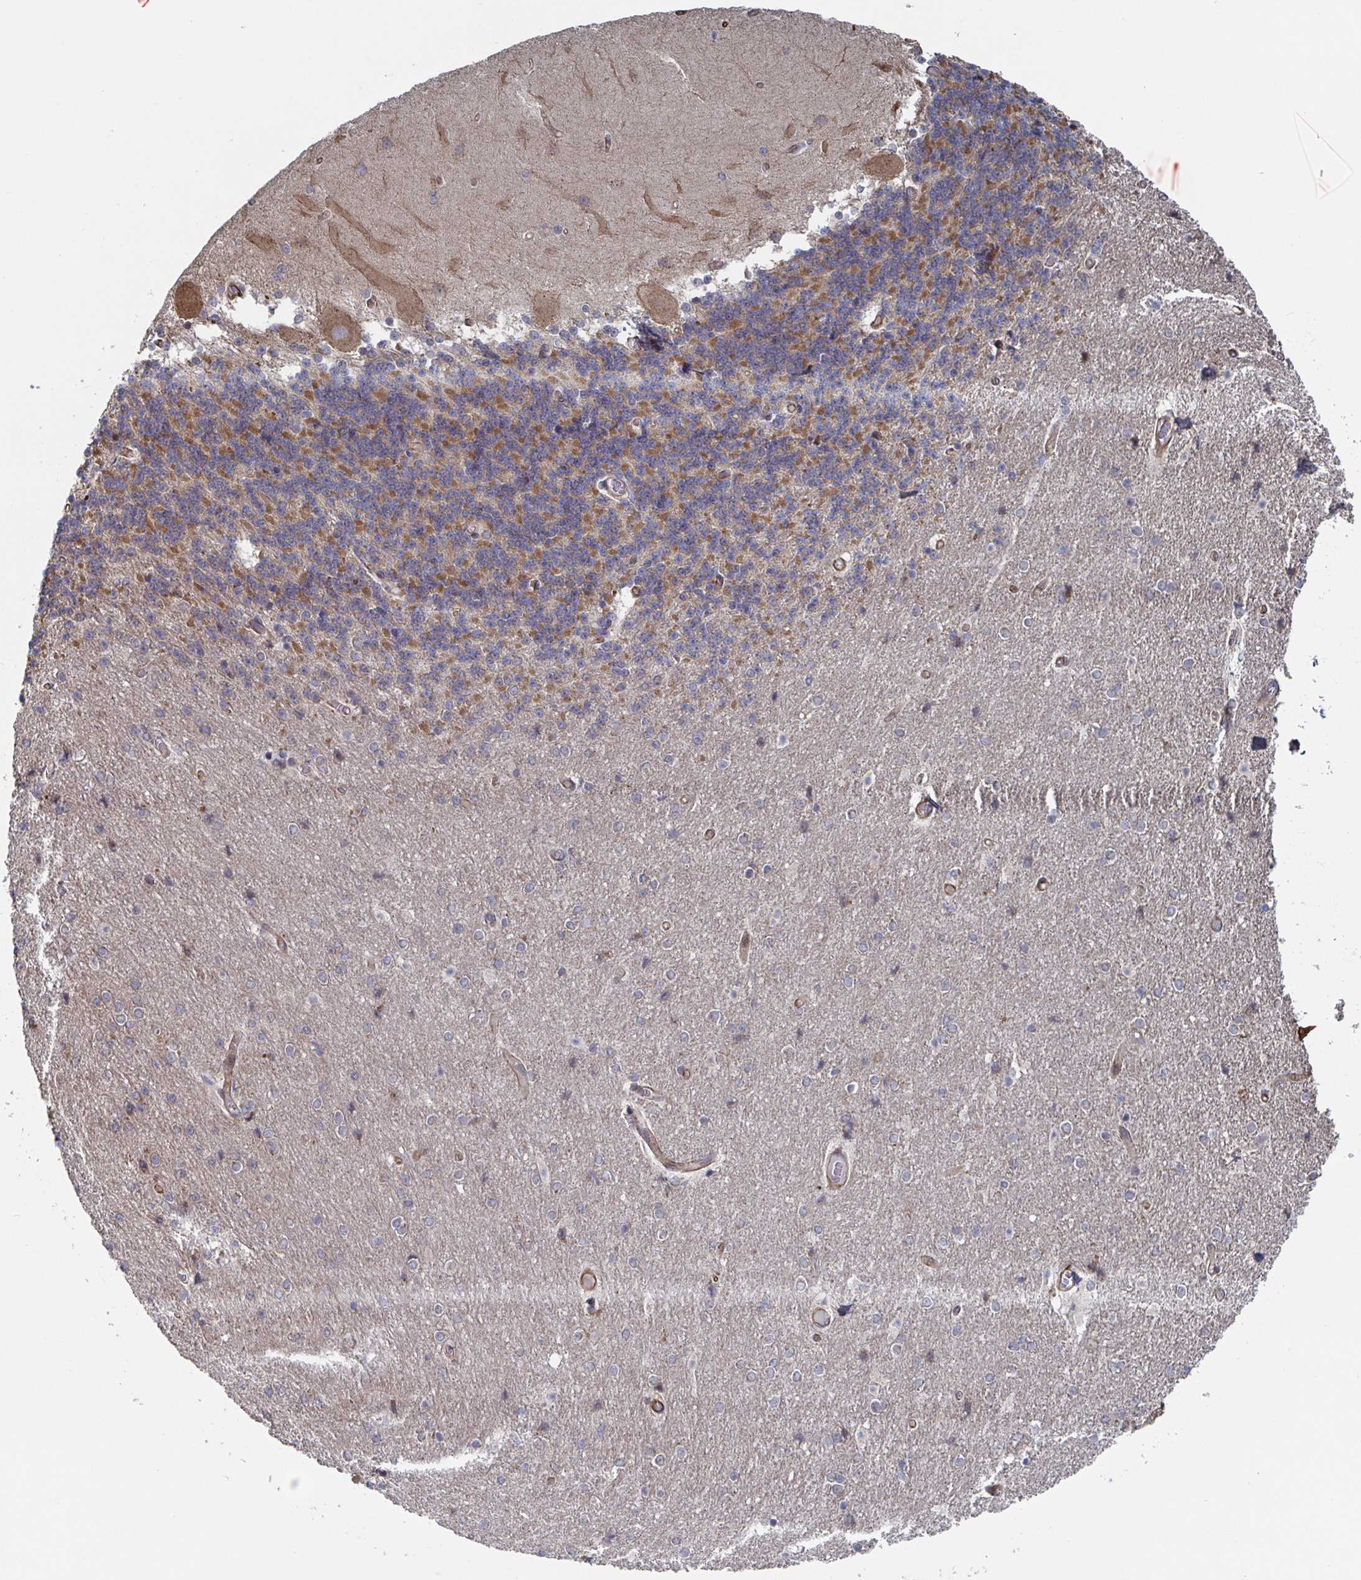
{"staining": {"intensity": "moderate", "quantity": "25%-75%", "location": "cytoplasmic/membranous"}, "tissue": "cerebellum", "cell_type": "Cells in granular layer", "image_type": "normal", "snomed": [{"axis": "morphology", "description": "Normal tissue, NOS"}, {"axis": "topography", "description": "Cerebellum"}], "caption": "Protein expression analysis of unremarkable human cerebellum reveals moderate cytoplasmic/membranous expression in approximately 25%-75% of cells in granular layer. (brown staining indicates protein expression, while blue staining denotes nuclei).", "gene": "DVL3", "patient": {"sex": "female", "age": 54}}